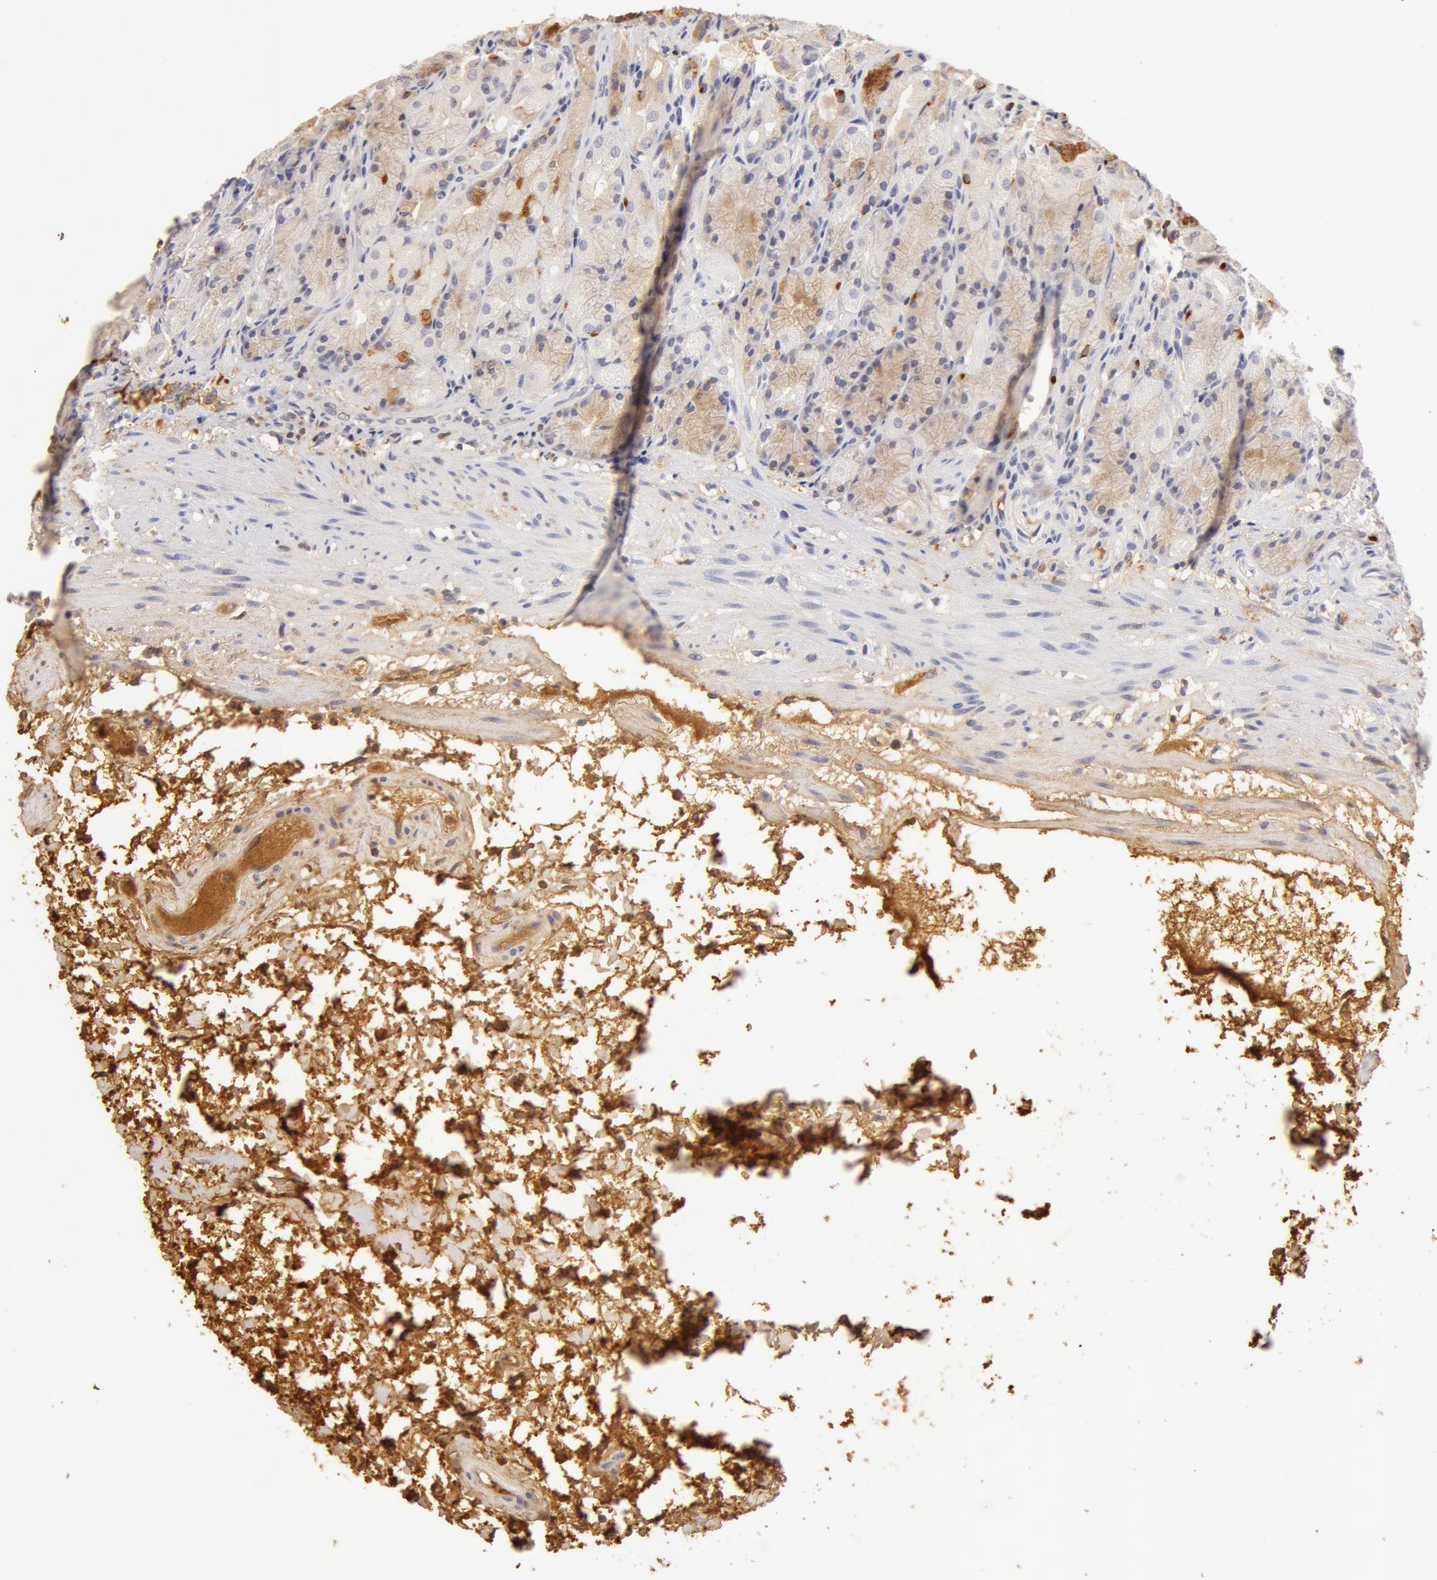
{"staining": {"intensity": "weak", "quantity": "<25%", "location": "cytoplasmic/membranous"}, "tissue": "stomach", "cell_type": "Glandular cells", "image_type": "normal", "snomed": [{"axis": "morphology", "description": "Normal tissue, NOS"}, {"axis": "topography", "description": "Stomach, upper"}], "caption": "High power microscopy micrograph of an immunohistochemistry (IHC) image of unremarkable stomach, revealing no significant expression in glandular cells. (DAB (3,3'-diaminobenzidine) immunohistochemistry with hematoxylin counter stain).", "gene": "TF", "patient": {"sex": "female", "age": 75}}